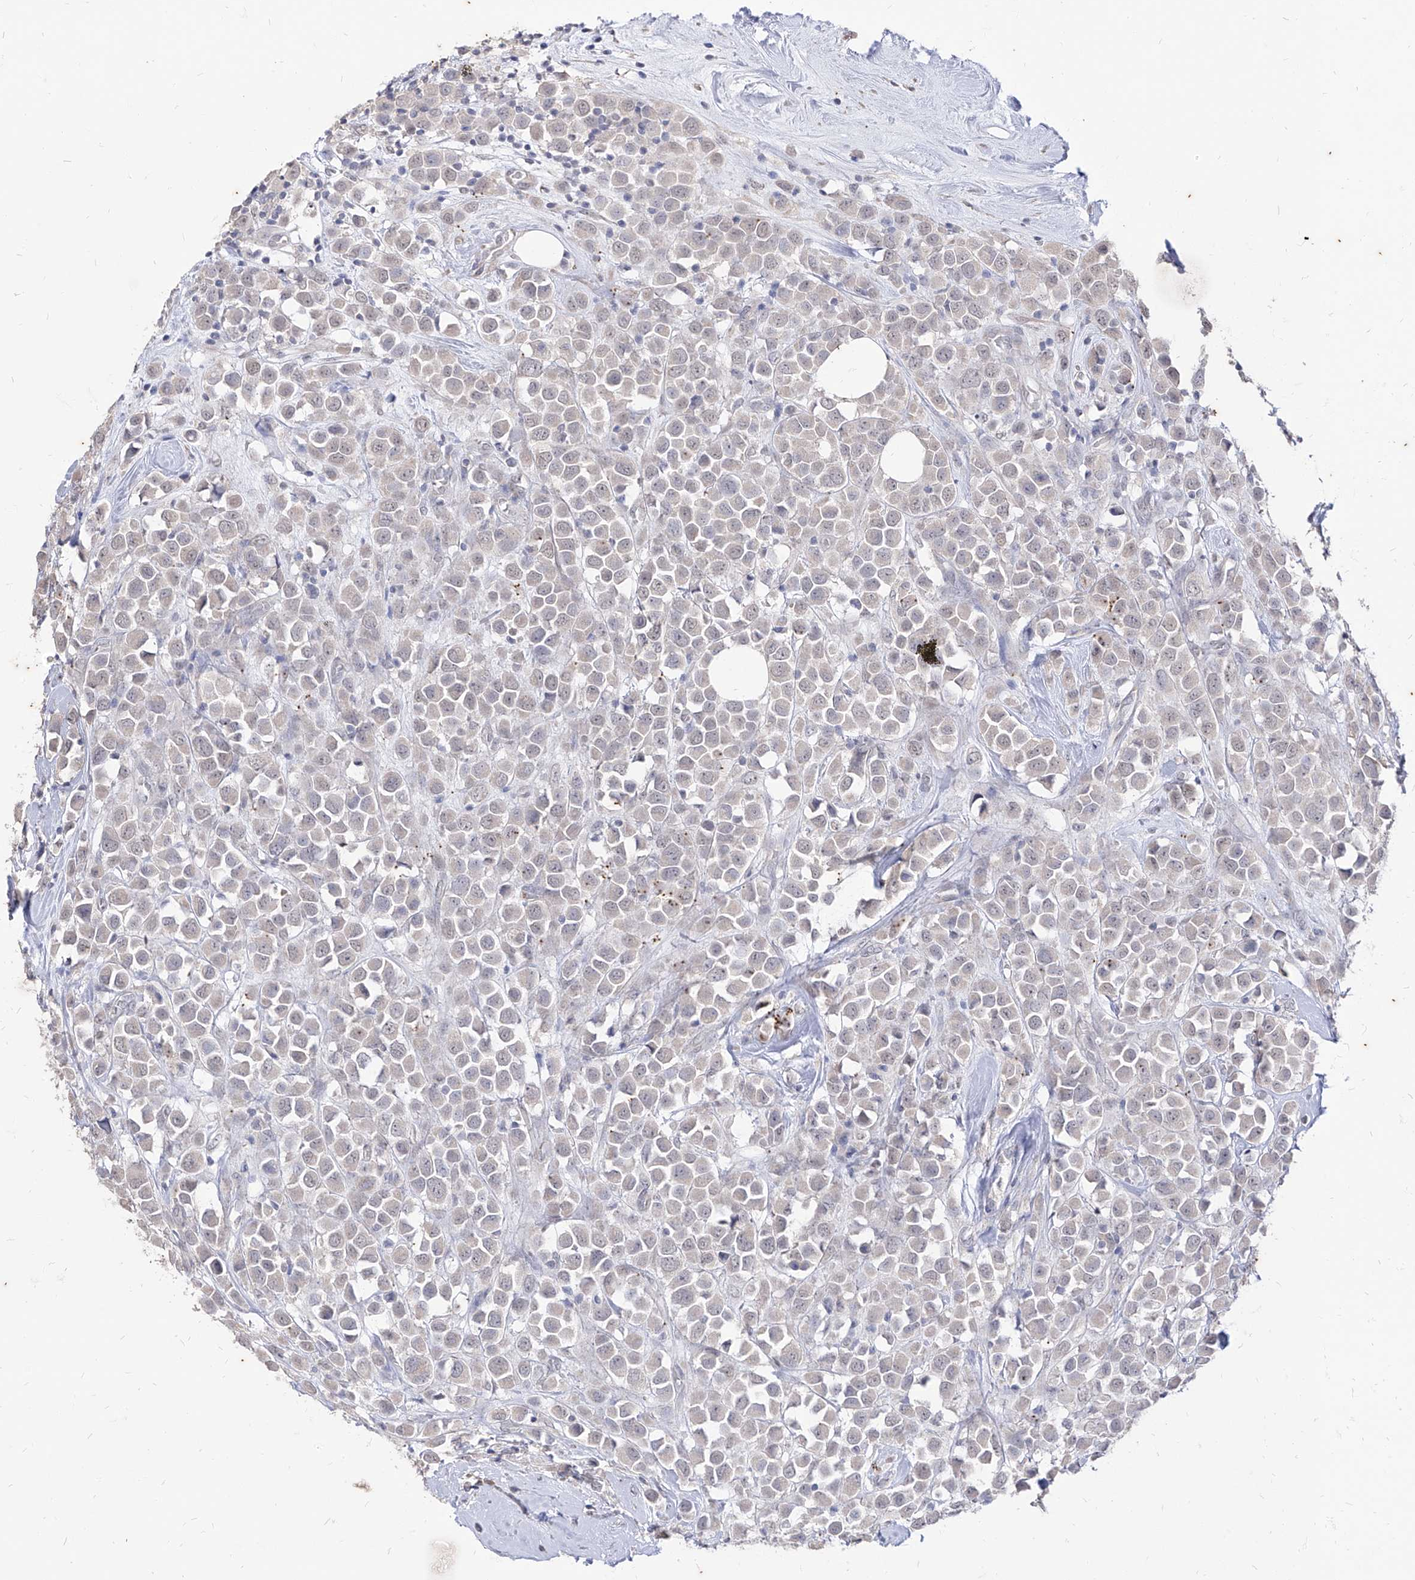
{"staining": {"intensity": "negative", "quantity": "none", "location": "none"}, "tissue": "breast cancer", "cell_type": "Tumor cells", "image_type": "cancer", "snomed": [{"axis": "morphology", "description": "Duct carcinoma"}, {"axis": "topography", "description": "Breast"}], "caption": "DAB immunohistochemical staining of human breast invasive ductal carcinoma shows no significant positivity in tumor cells.", "gene": "PHF20L1", "patient": {"sex": "female", "age": 61}}